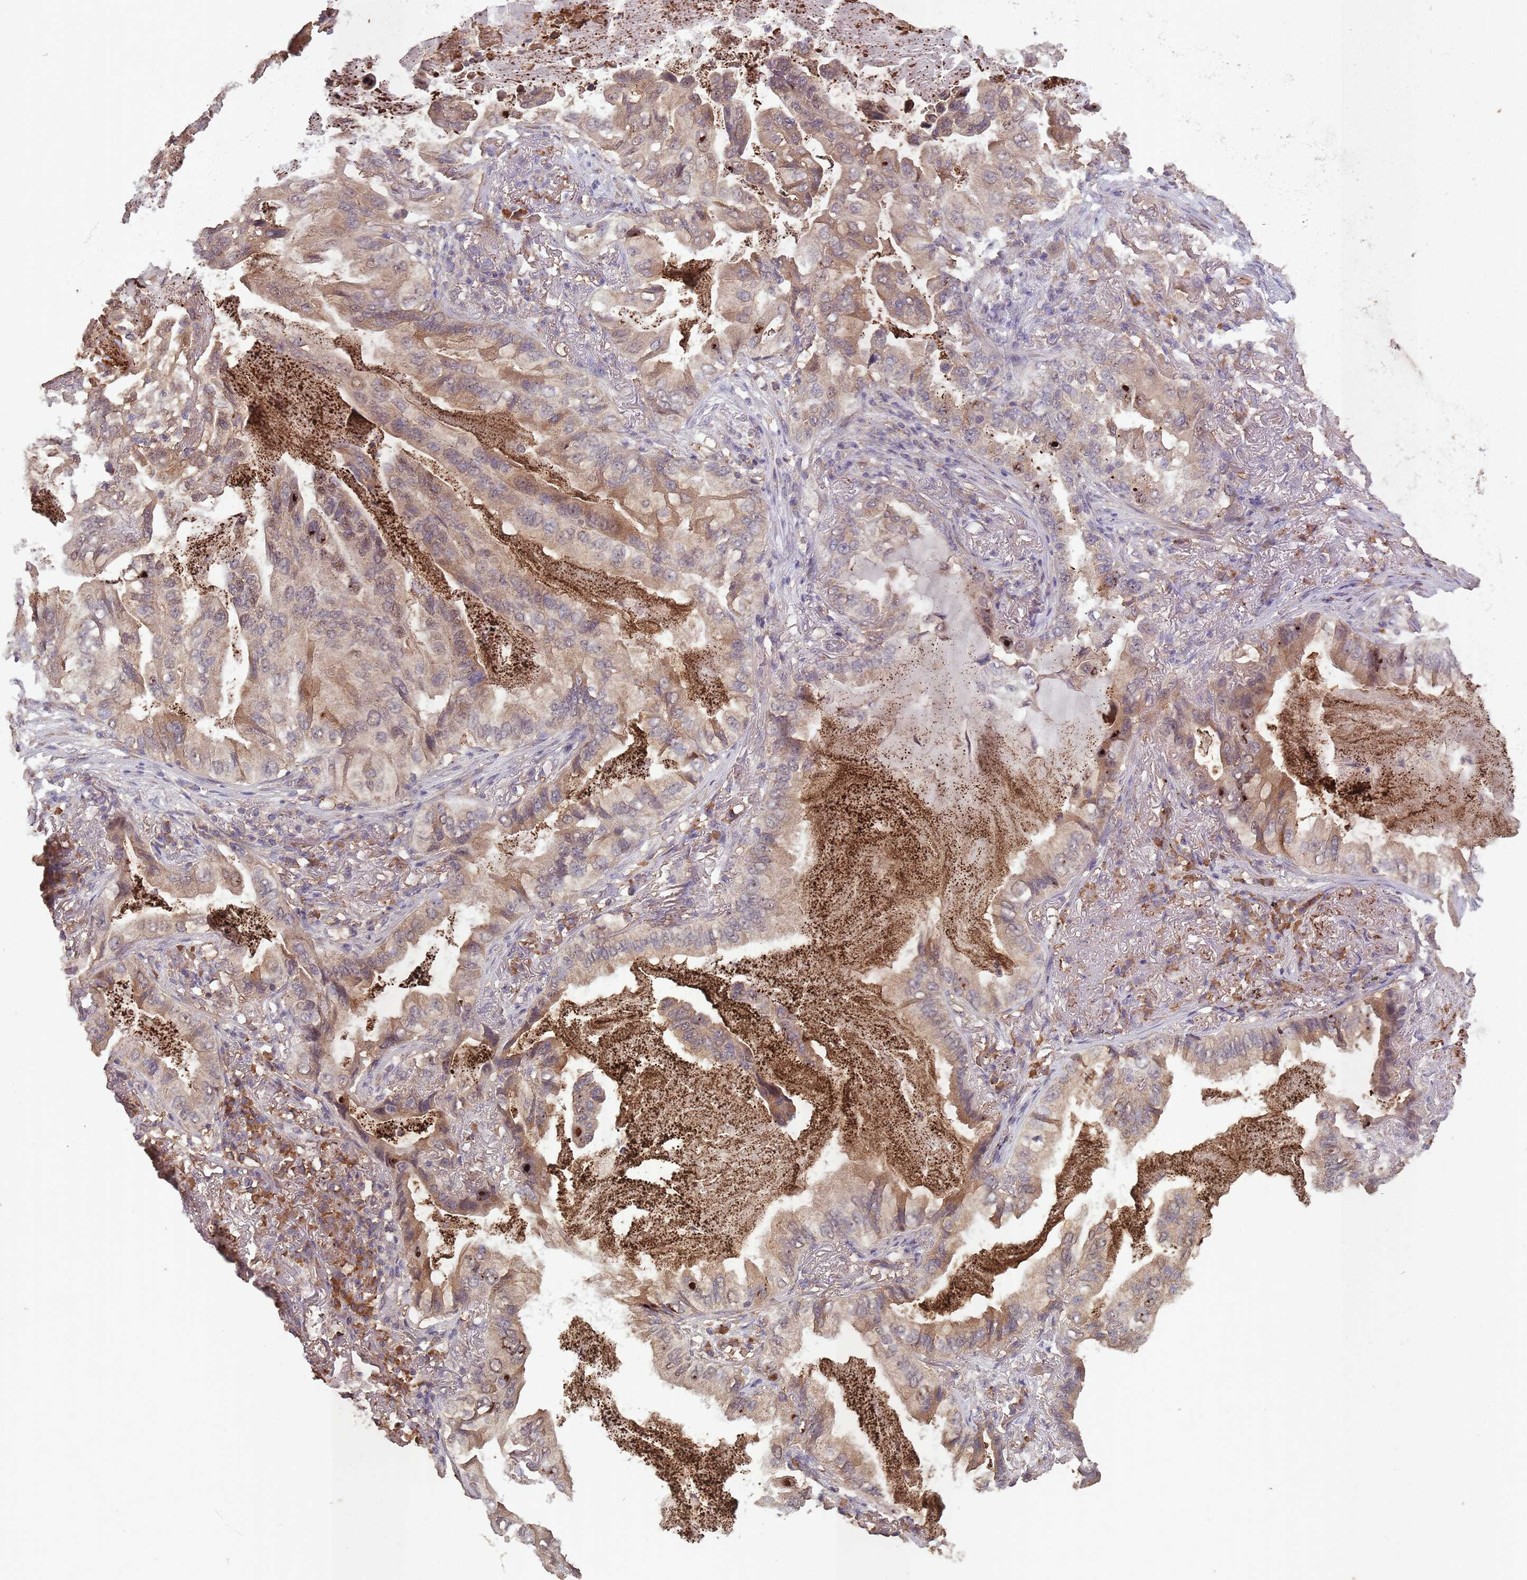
{"staining": {"intensity": "moderate", "quantity": ">75%", "location": "cytoplasmic/membranous"}, "tissue": "lung cancer", "cell_type": "Tumor cells", "image_type": "cancer", "snomed": [{"axis": "morphology", "description": "Adenocarcinoma, NOS"}, {"axis": "topography", "description": "Lung"}], "caption": "Moderate cytoplasmic/membranous expression for a protein is present in approximately >75% of tumor cells of lung cancer (adenocarcinoma) using IHC.", "gene": "SANBR", "patient": {"sex": "female", "age": 69}}